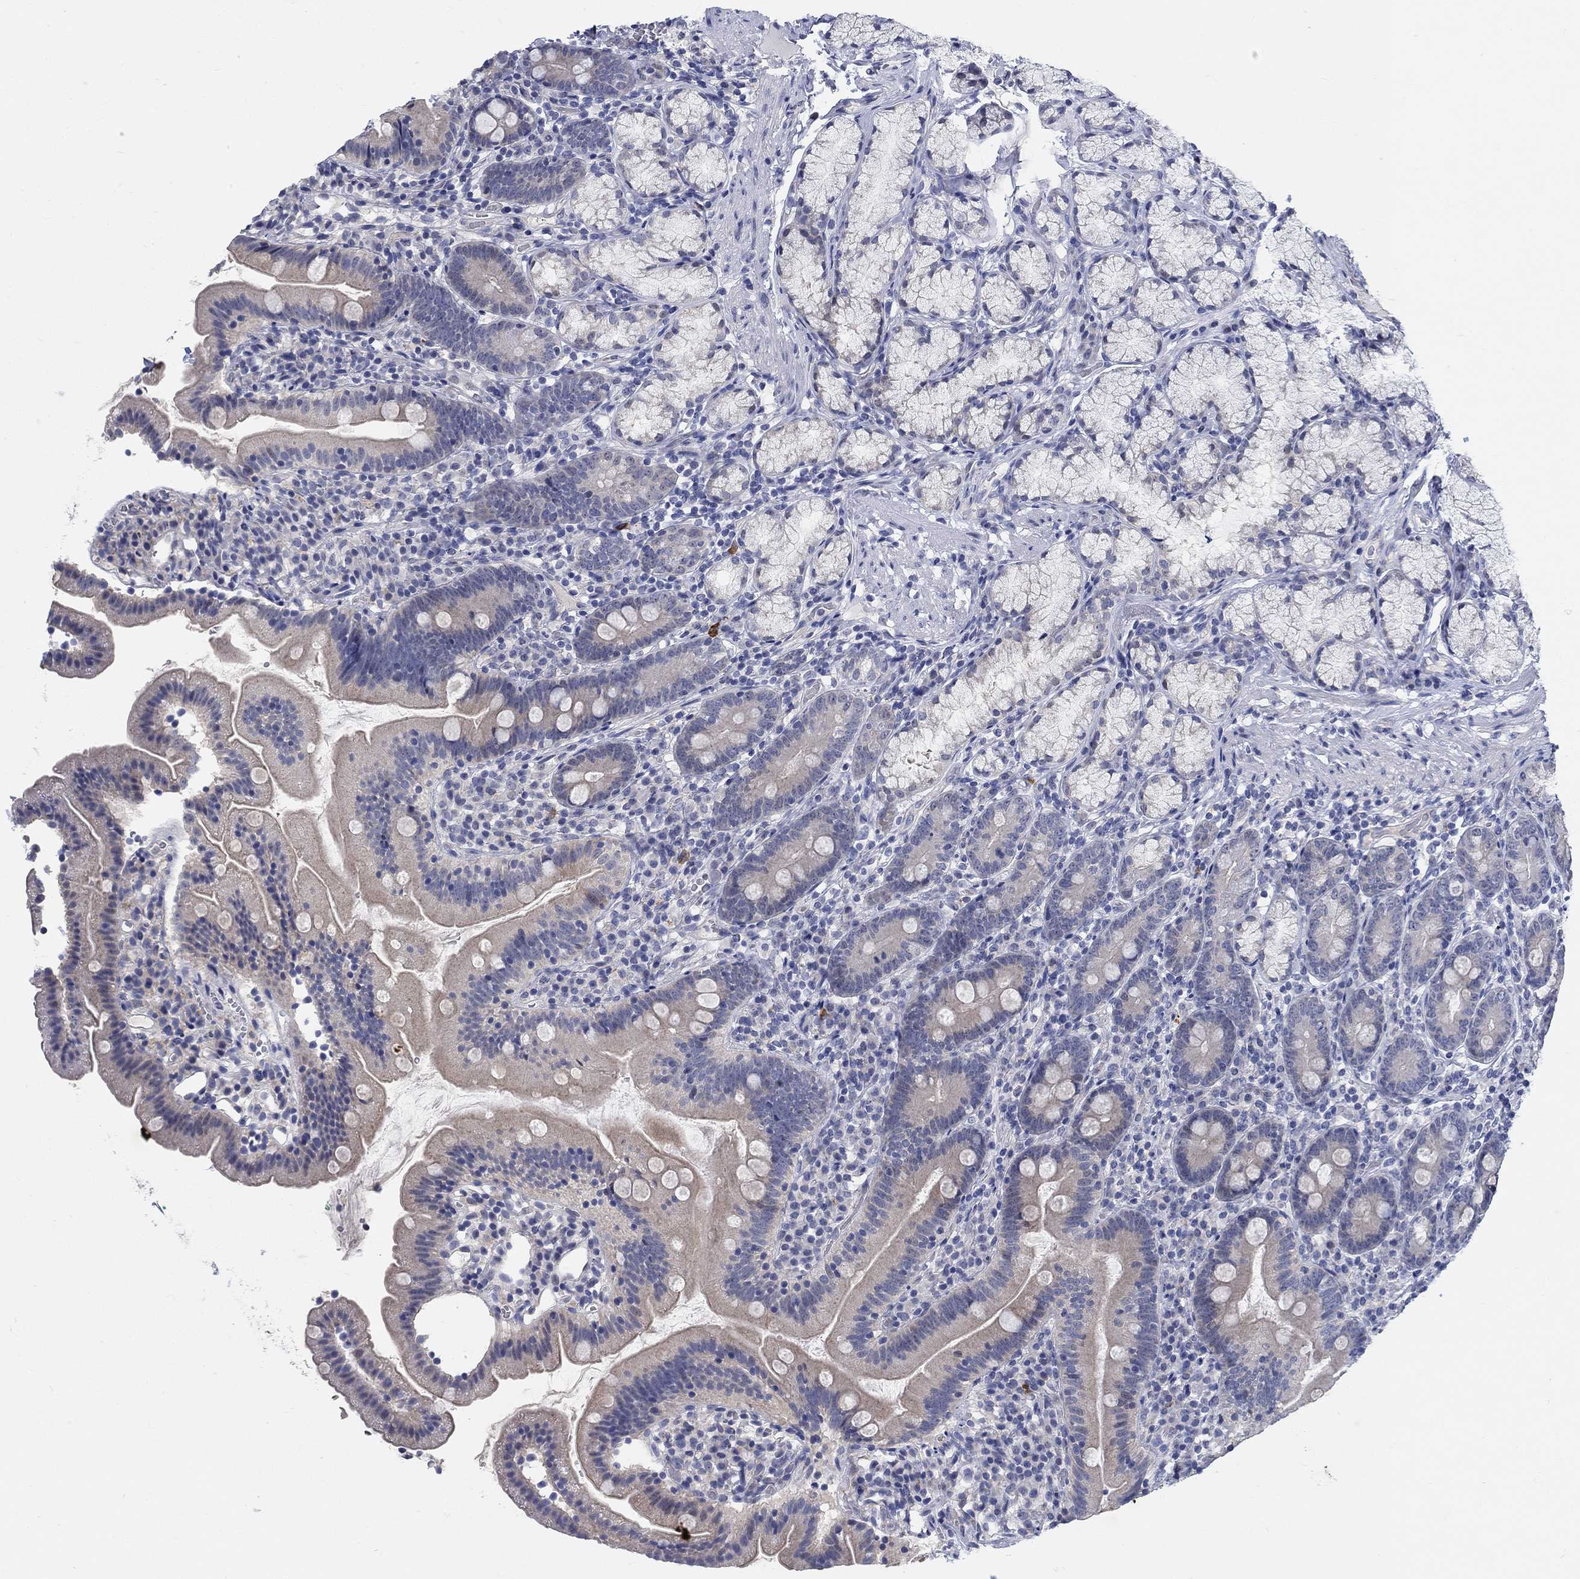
{"staining": {"intensity": "weak", "quantity": "25%-75%", "location": "cytoplasmic/membranous"}, "tissue": "duodenum", "cell_type": "Glandular cells", "image_type": "normal", "snomed": [{"axis": "morphology", "description": "Normal tissue, NOS"}, {"axis": "topography", "description": "Duodenum"}], "caption": "Human duodenum stained with a brown dye shows weak cytoplasmic/membranous positive expression in approximately 25%-75% of glandular cells.", "gene": "SMIM18", "patient": {"sex": "female", "age": 67}}